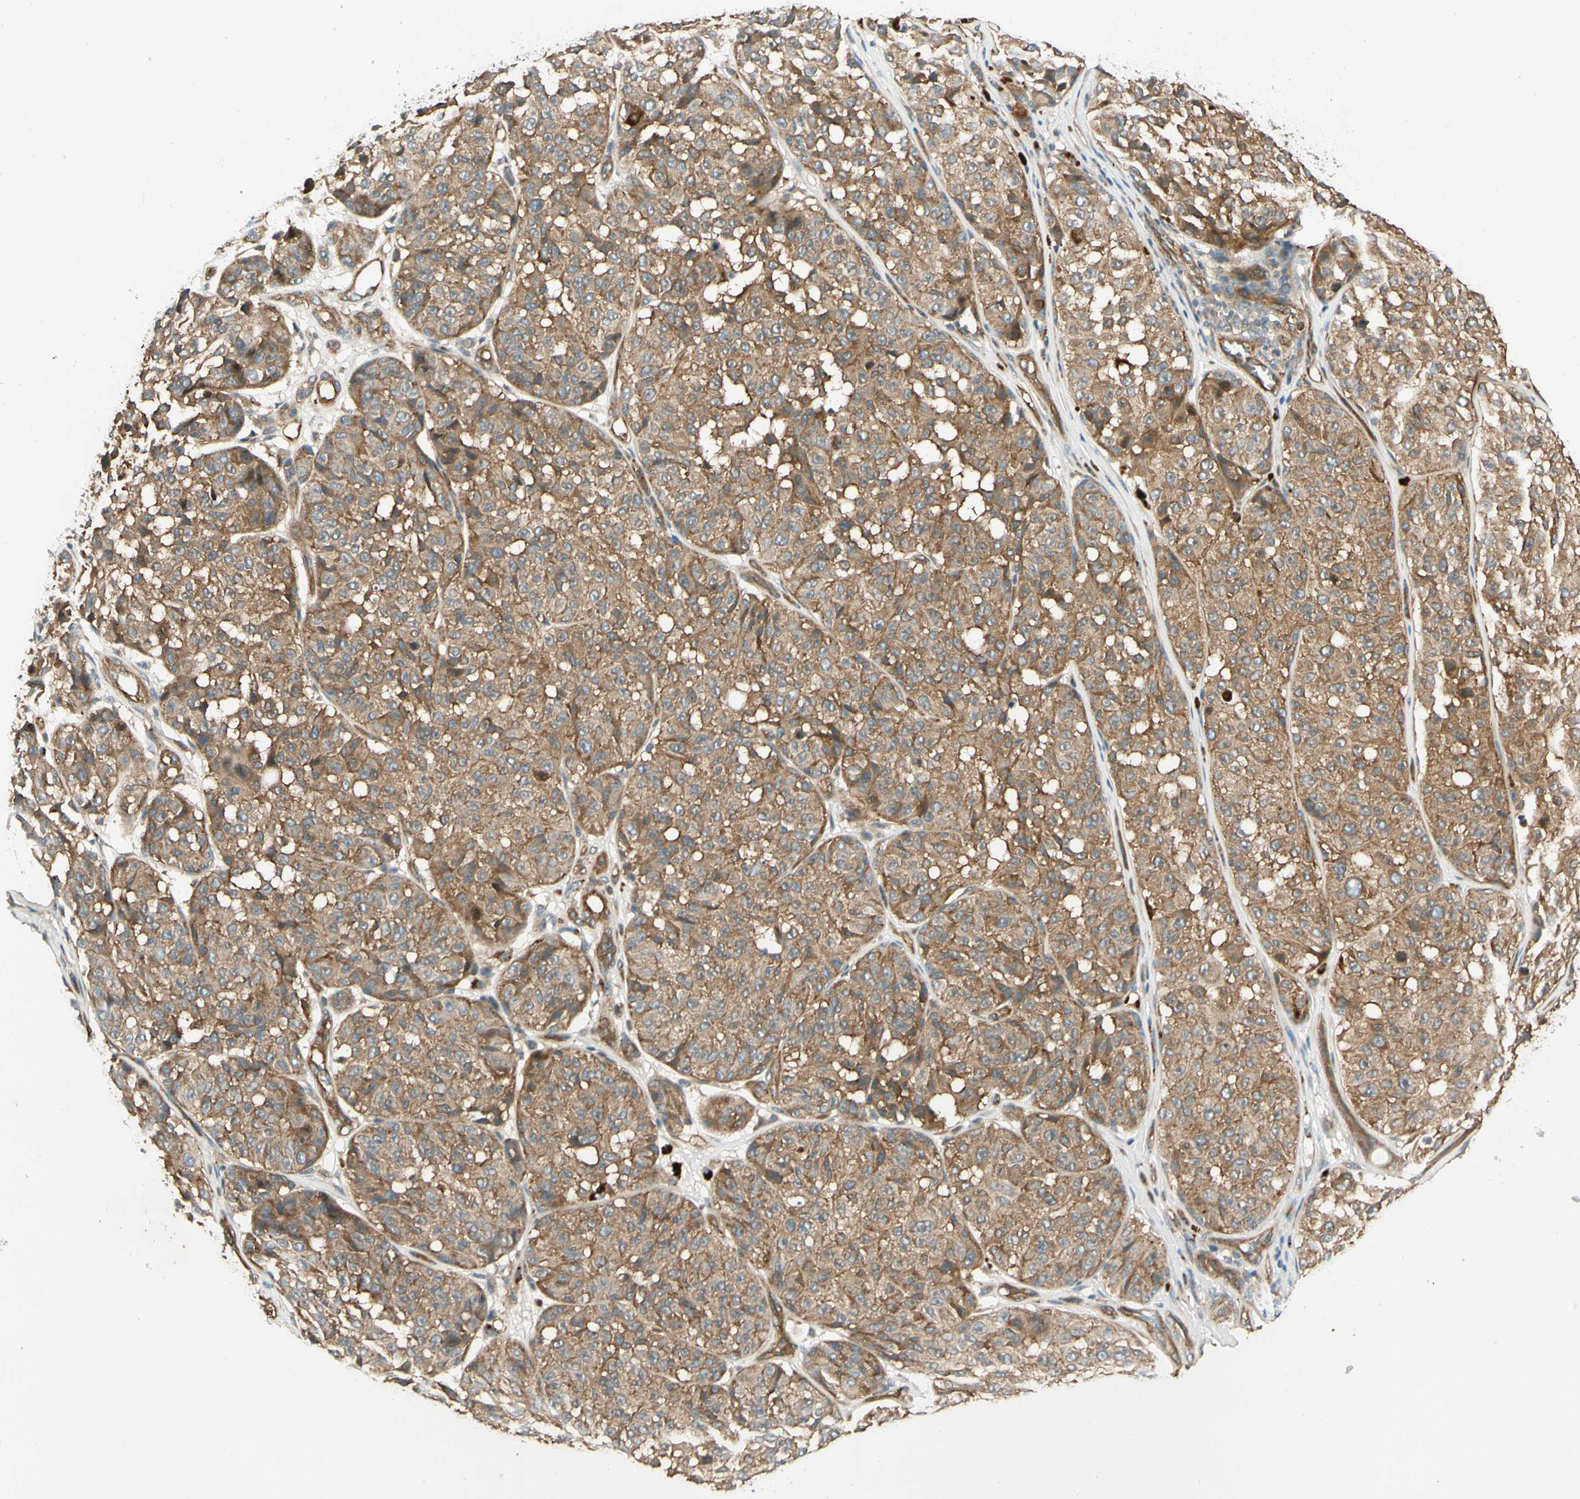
{"staining": {"intensity": "moderate", "quantity": ">75%", "location": "cytoplasmic/membranous"}, "tissue": "melanoma", "cell_type": "Tumor cells", "image_type": "cancer", "snomed": [{"axis": "morphology", "description": "Malignant melanoma, NOS"}, {"axis": "topography", "description": "Skin"}], "caption": "Moderate cytoplasmic/membranous positivity is present in about >75% of tumor cells in melanoma. The protein of interest is stained brown, and the nuclei are stained in blue (DAB IHC with brightfield microscopy, high magnification).", "gene": "ROCK2", "patient": {"sex": "female", "age": 46}}